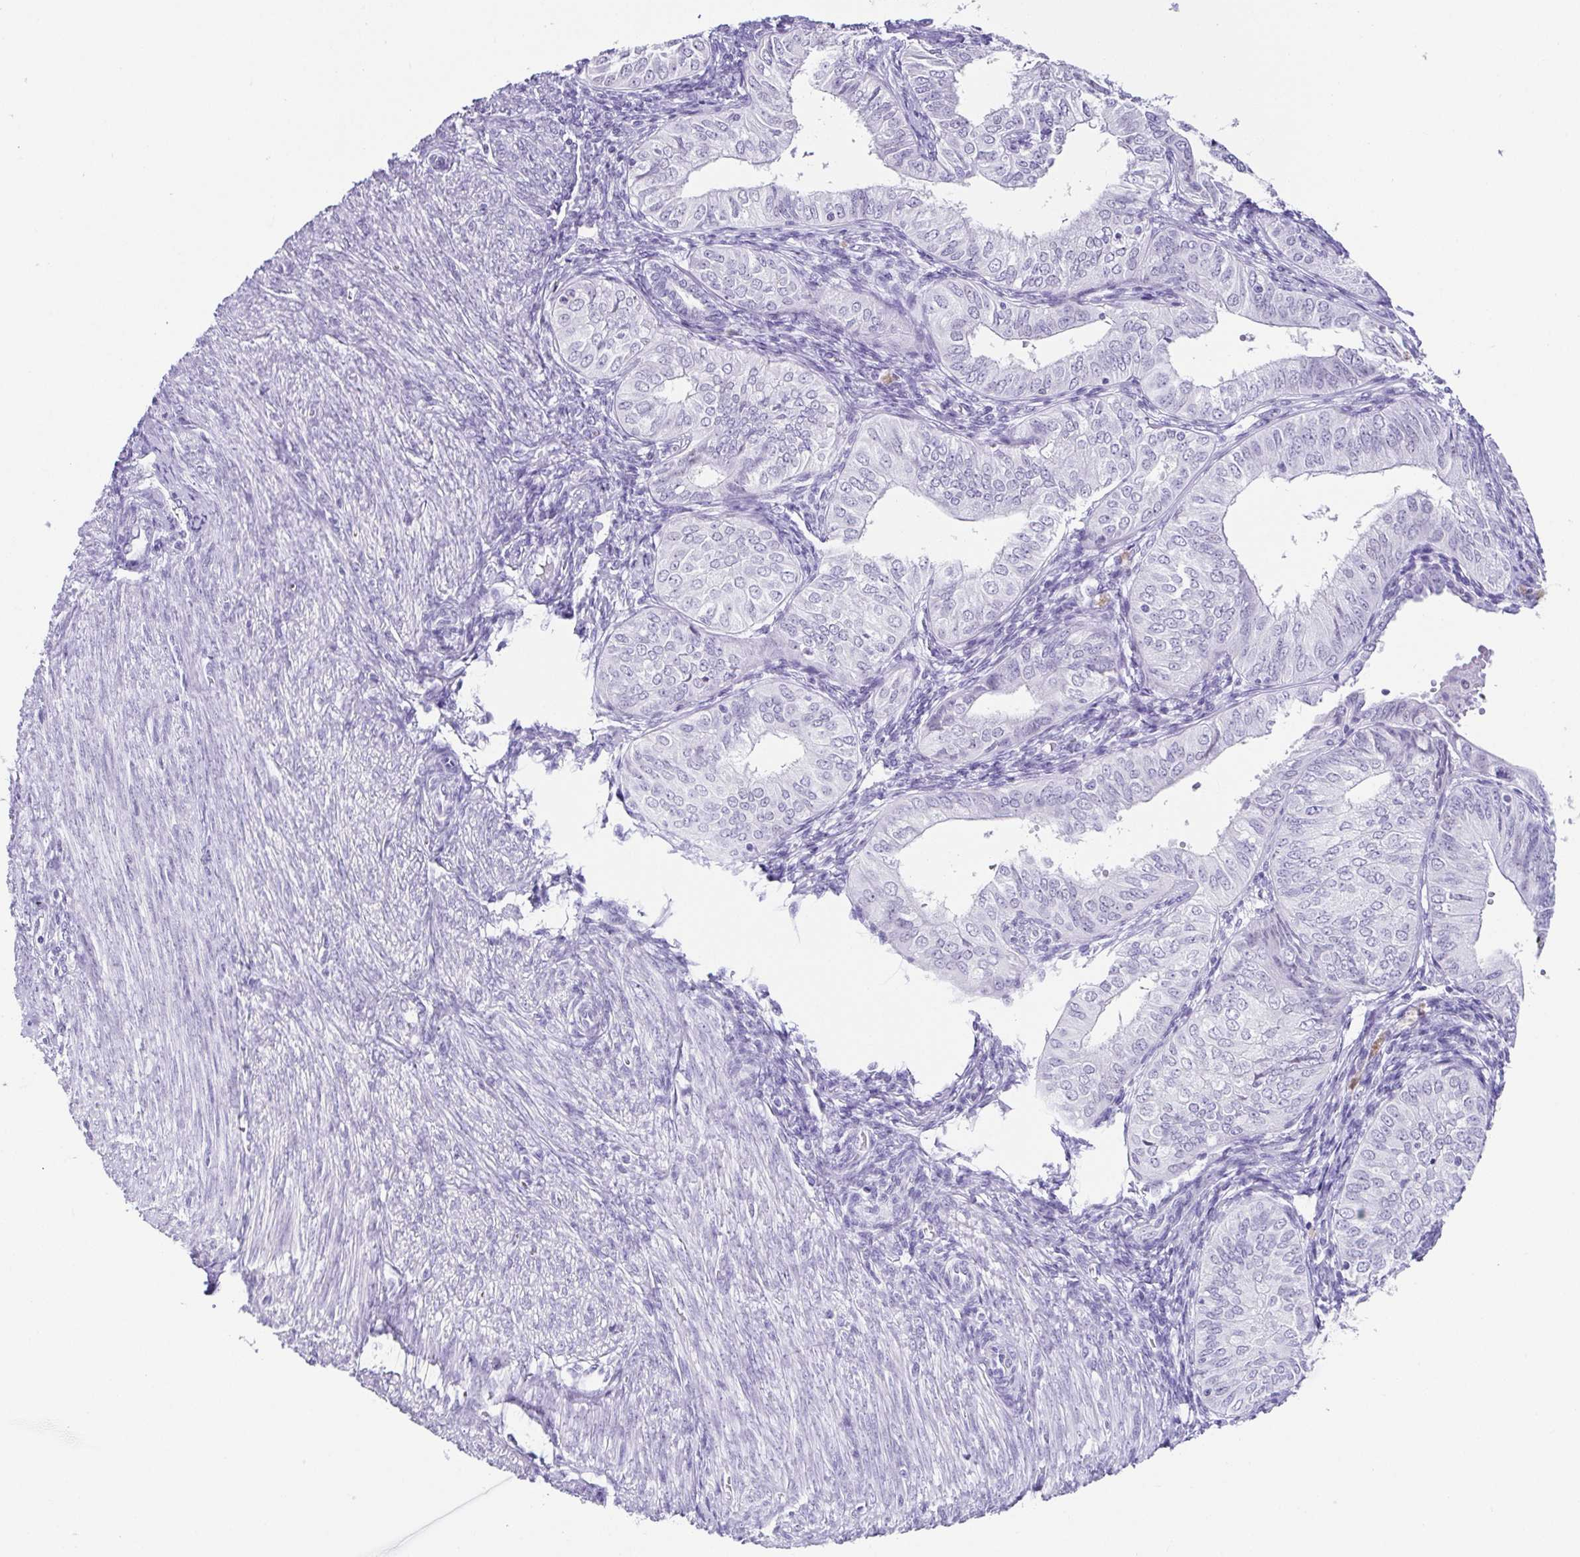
{"staining": {"intensity": "negative", "quantity": "none", "location": "none"}, "tissue": "endometrial cancer", "cell_type": "Tumor cells", "image_type": "cancer", "snomed": [{"axis": "morphology", "description": "Adenocarcinoma, NOS"}, {"axis": "topography", "description": "Endometrium"}], "caption": "DAB (3,3'-diaminobenzidine) immunohistochemical staining of human endometrial adenocarcinoma reveals no significant positivity in tumor cells.", "gene": "ESX1", "patient": {"sex": "female", "age": 58}}